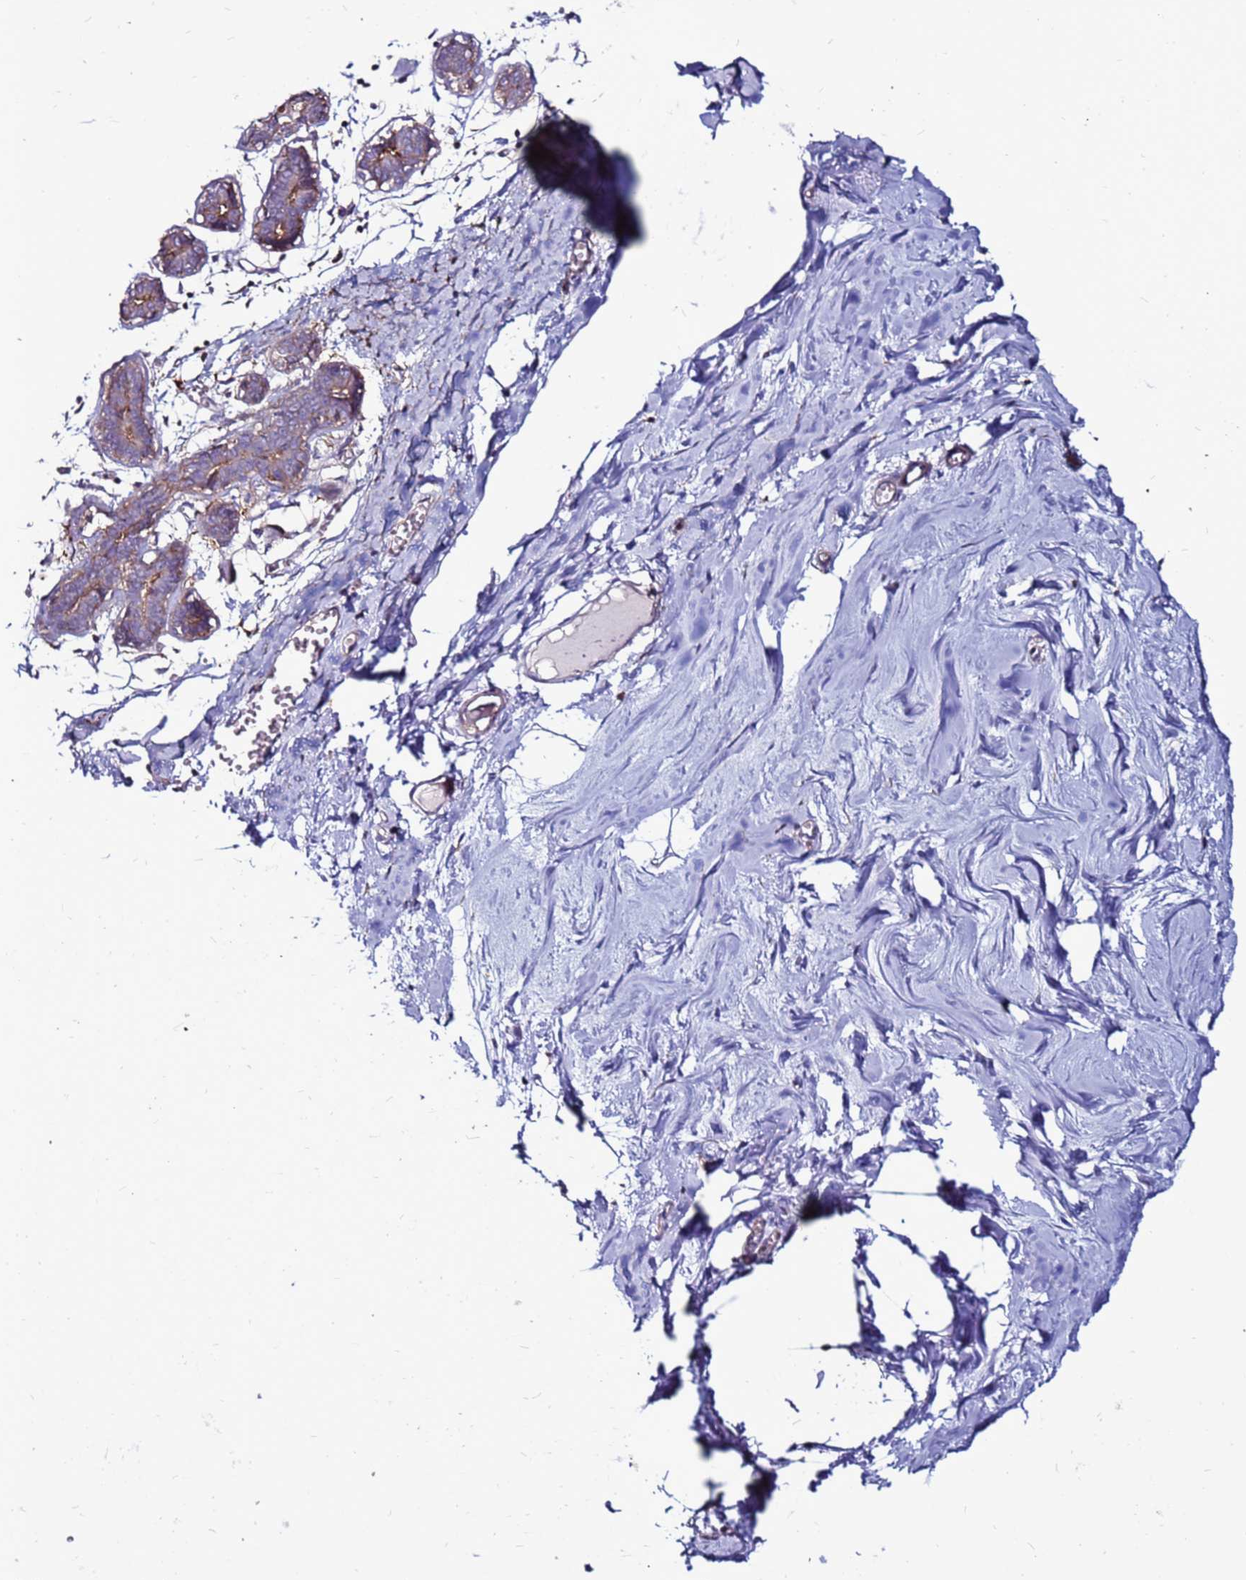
{"staining": {"intensity": "negative", "quantity": "none", "location": "none"}, "tissue": "breast", "cell_type": "Adipocytes", "image_type": "normal", "snomed": [{"axis": "morphology", "description": "Normal tissue, NOS"}, {"axis": "topography", "description": "Breast"}], "caption": "Adipocytes are negative for brown protein staining in benign breast.", "gene": "NRN1L", "patient": {"sex": "female", "age": 27}}